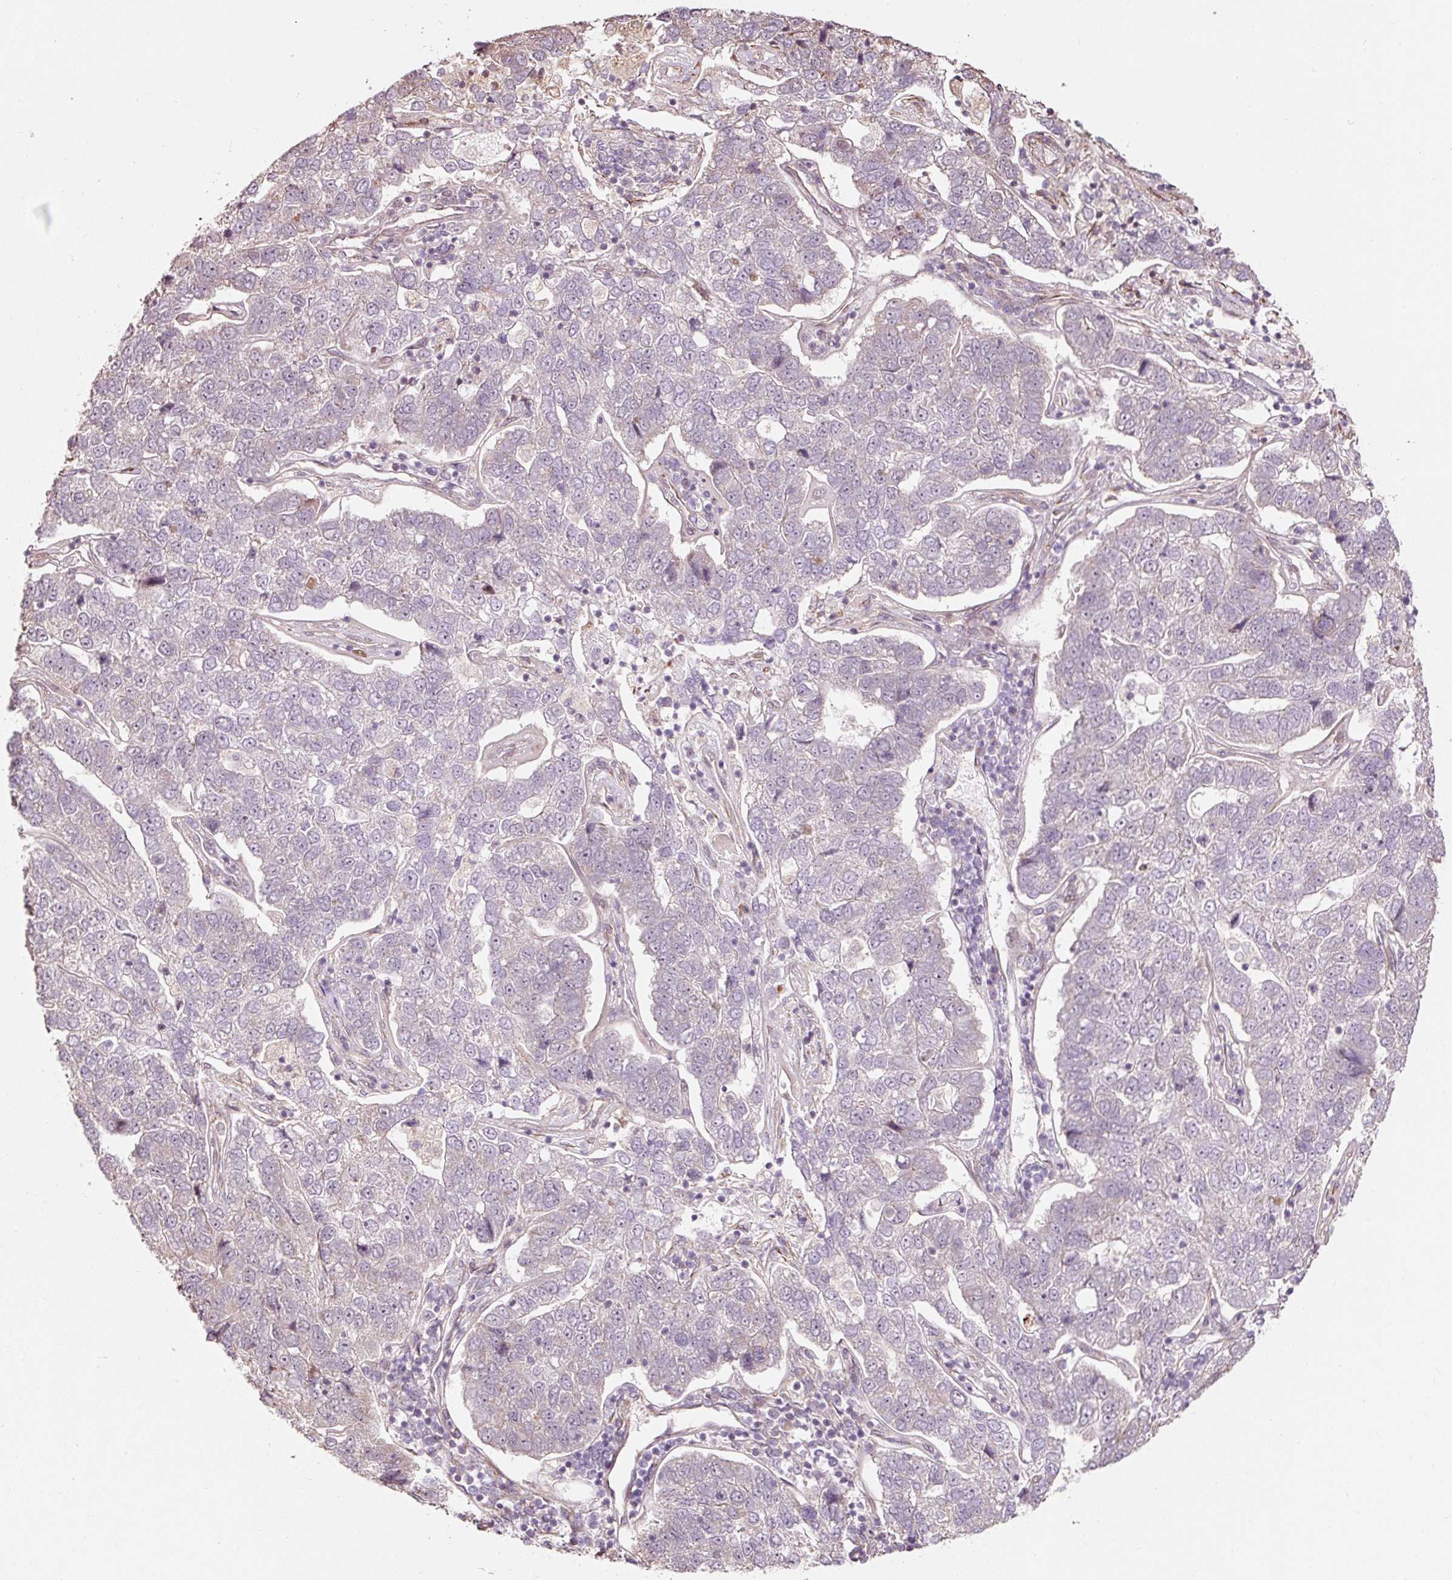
{"staining": {"intensity": "negative", "quantity": "none", "location": "none"}, "tissue": "pancreatic cancer", "cell_type": "Tumor cells", "image_type": "cancer", "snomed": [{"axis": "morphology", "description": "Adenocarcinoma, NOS"}, {"axis": "topography", "description": "Pancreas"}], "caption": "Pancreatic adenocarcinoma was stained to show a protein in brown. There is no significant expression in tumor cells. The staining is performed using DAB (3,3'-diaminobenzidine) brown chromogen with nuclei counter-stained in using hematoxylin.", "gene": "ETF1", "patient": {"sex": "female", "age": 61}}